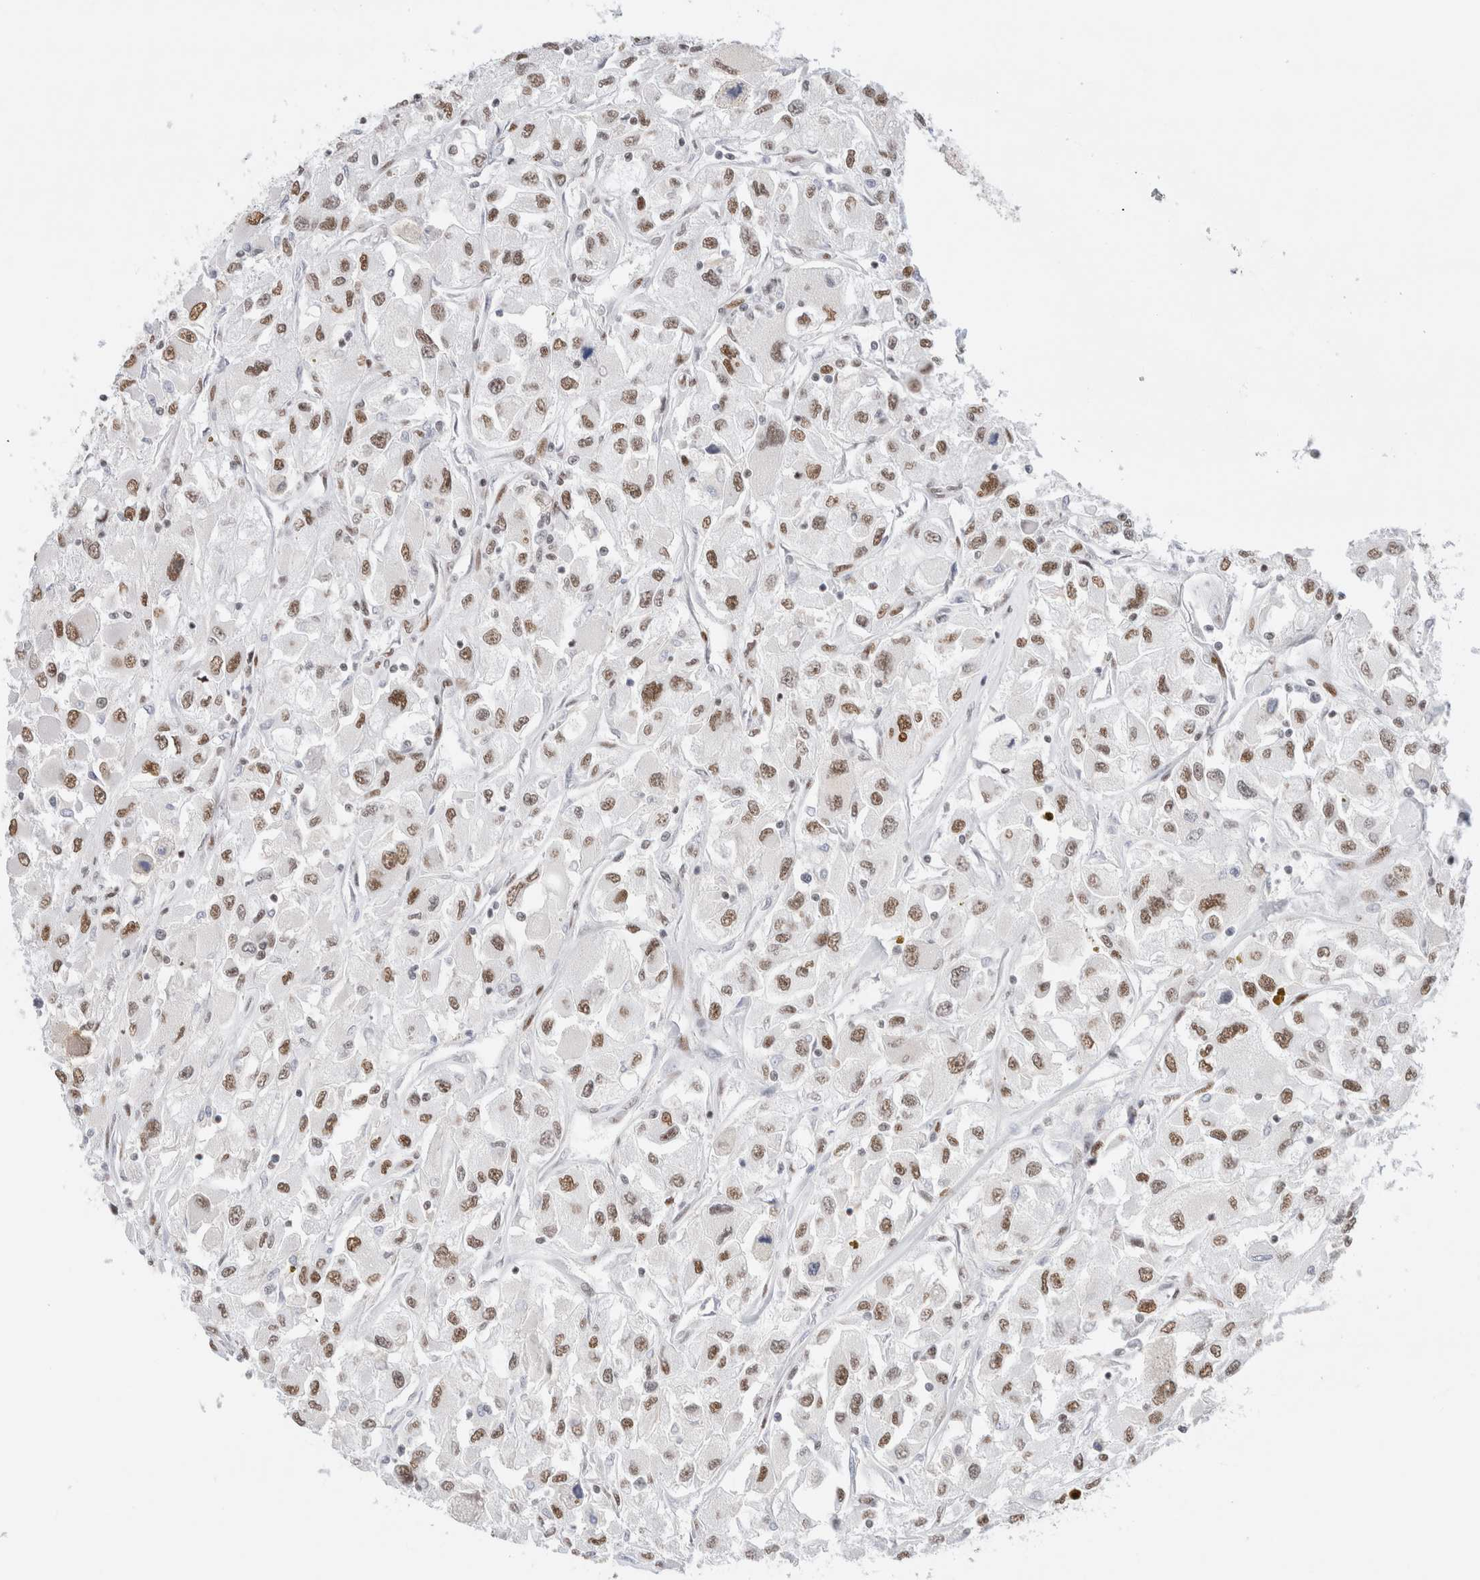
{"staining": {"intensity": "weak", "quantity": ">75%", "location": "nuclear"}, "tissue": "renal cancer", "cell_type": "Tumor cells", "image_type": "cancer", "snomed": [{"axis": "morphology", "description": "Adenocarcinoma, NOS"}, {"axis": "topography", "description": "Kidney"}], "caption": "Tumor cells display low levels of weak nuclear expression in about >75% of cells in human renal cancer (adenocarcinoma).", "gene": "ZNF282", "patient": {"sex": "female", "age": 52}}